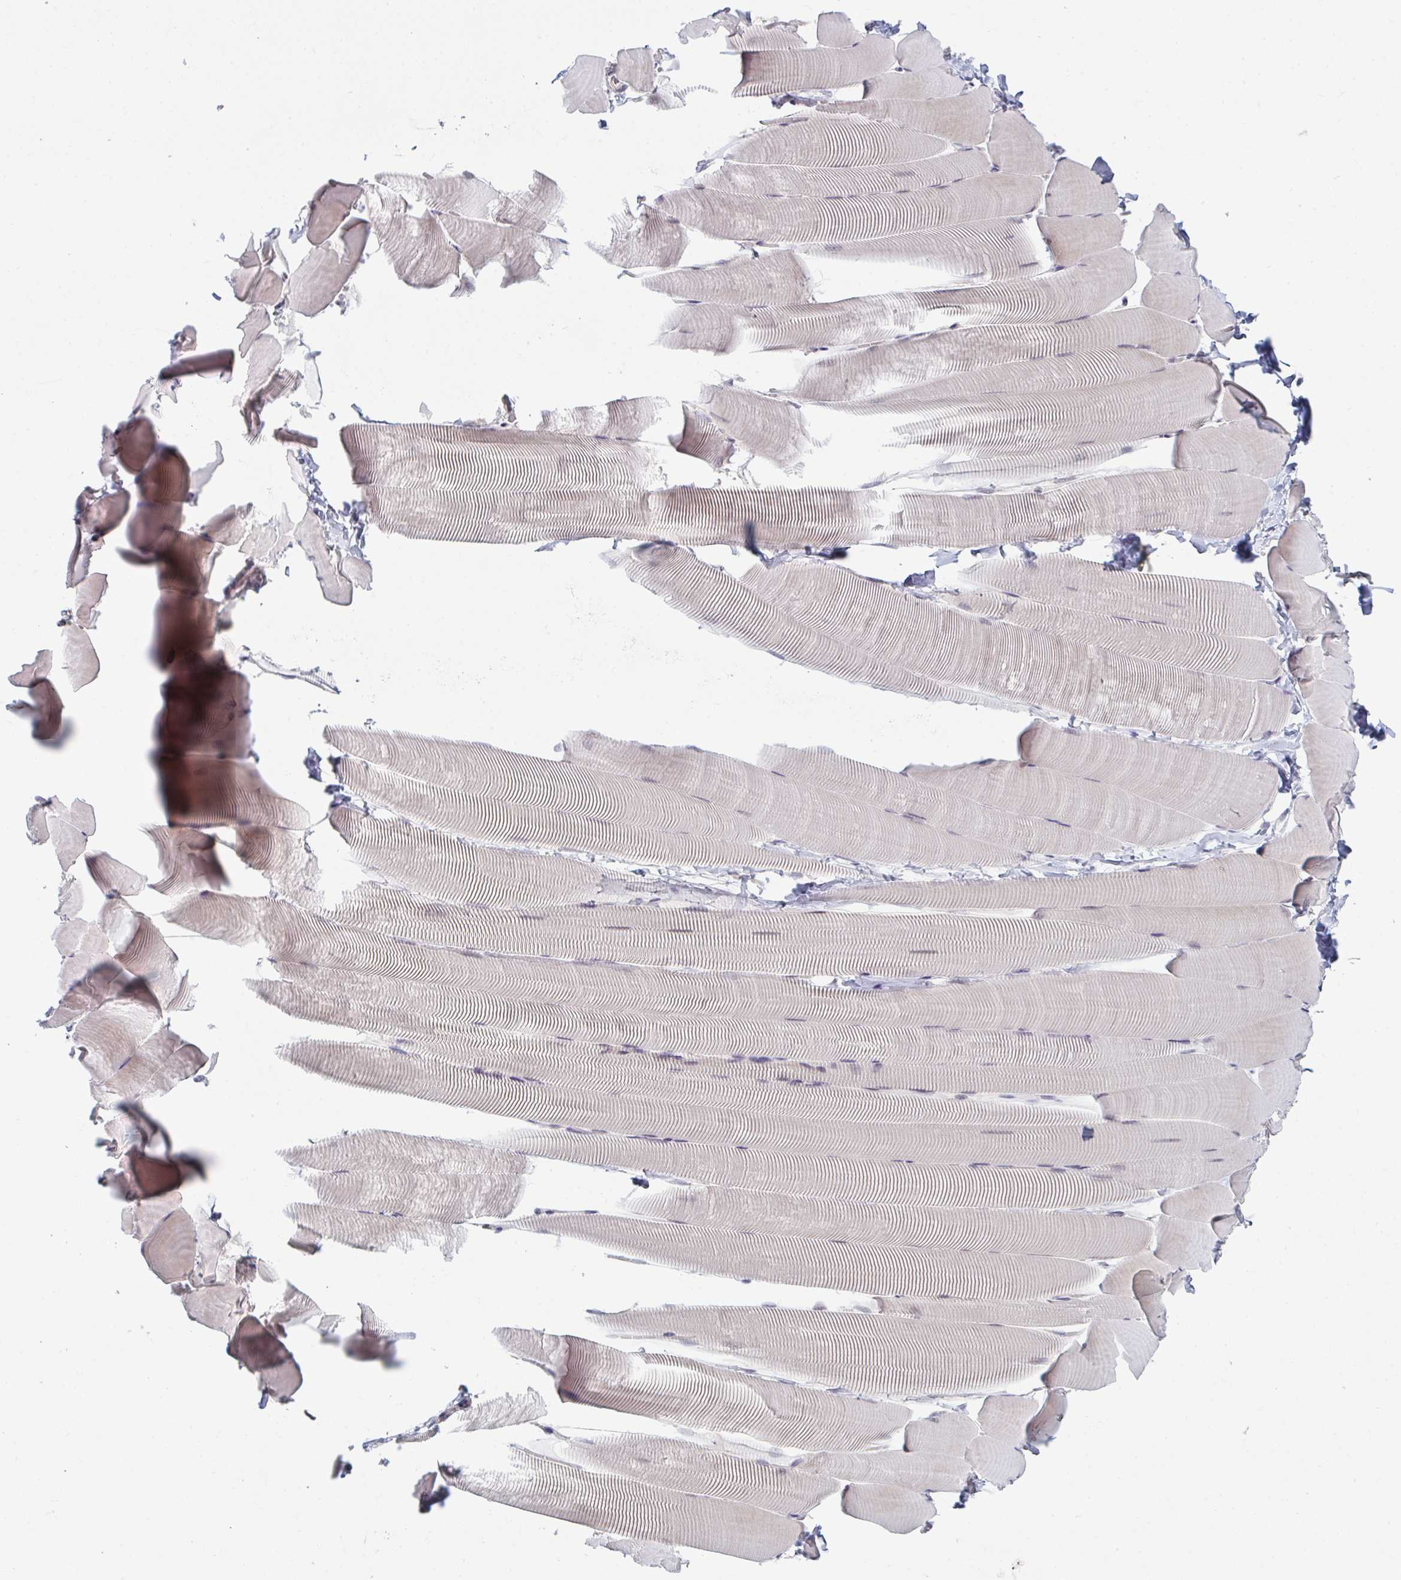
{"staining": {"intensity": "weak", "quantity": "25%-75%", "location": "cytoplasmic/membranous"}, "tissue": "skeletal muscle", "cell_type": "Myocytes", "image_type": "normal", "snomed": [{"axis": "morphology", "description": "Normal tissue, NOS"}, {"axis": "topography", "description": "Skeletal muscle"}], "caption": "This image displays immunohistochemistry (IHC) staining of benign skeletal muscle, with low weak cytoplasmic/membranous staining in approximately 25%-75% of myocytes.", "gene": "ZNF214", "patient": {"sex": "male", "age": 25}}